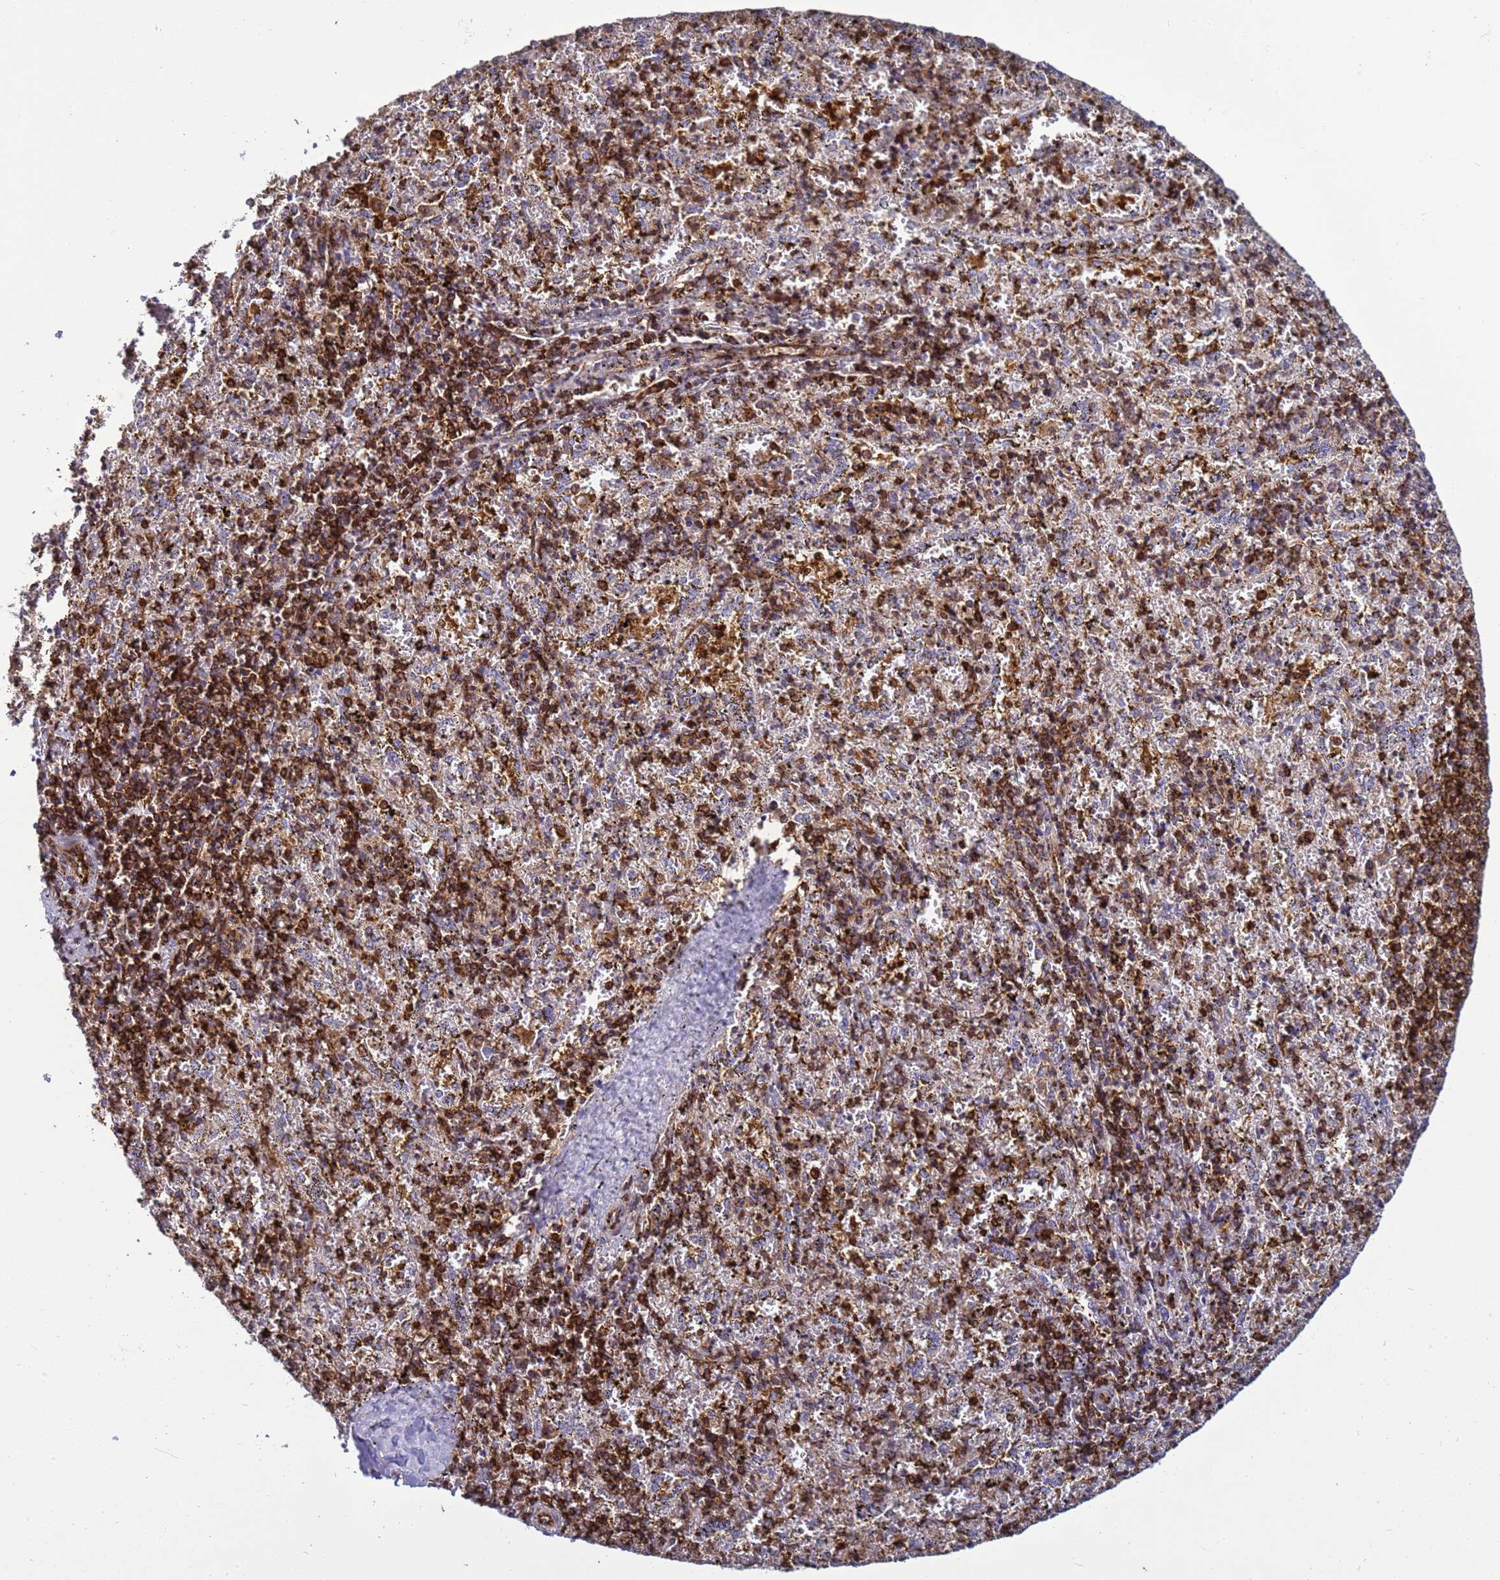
{"staining": {"intensity": "strong", "quantity": "25%-75%", "location": "cytoplasmic/membranous"}, "tissue": "spleen", "cell_type": "Cells in red pulp", "image_type": "normal", "snomed": [{"axis": "morphology", "description": "Normal tissue, NOS"}, {"axis": "topography", "description": "Spleen"}], "caption": "Protein expression analysis of benign spleen reveals strong cytoplasmic/membranous positivity in about 25%-75% of cells in red pulp.", "gene": "ZBTB8OS", "patient": {"sex": "male", "age": 11}}